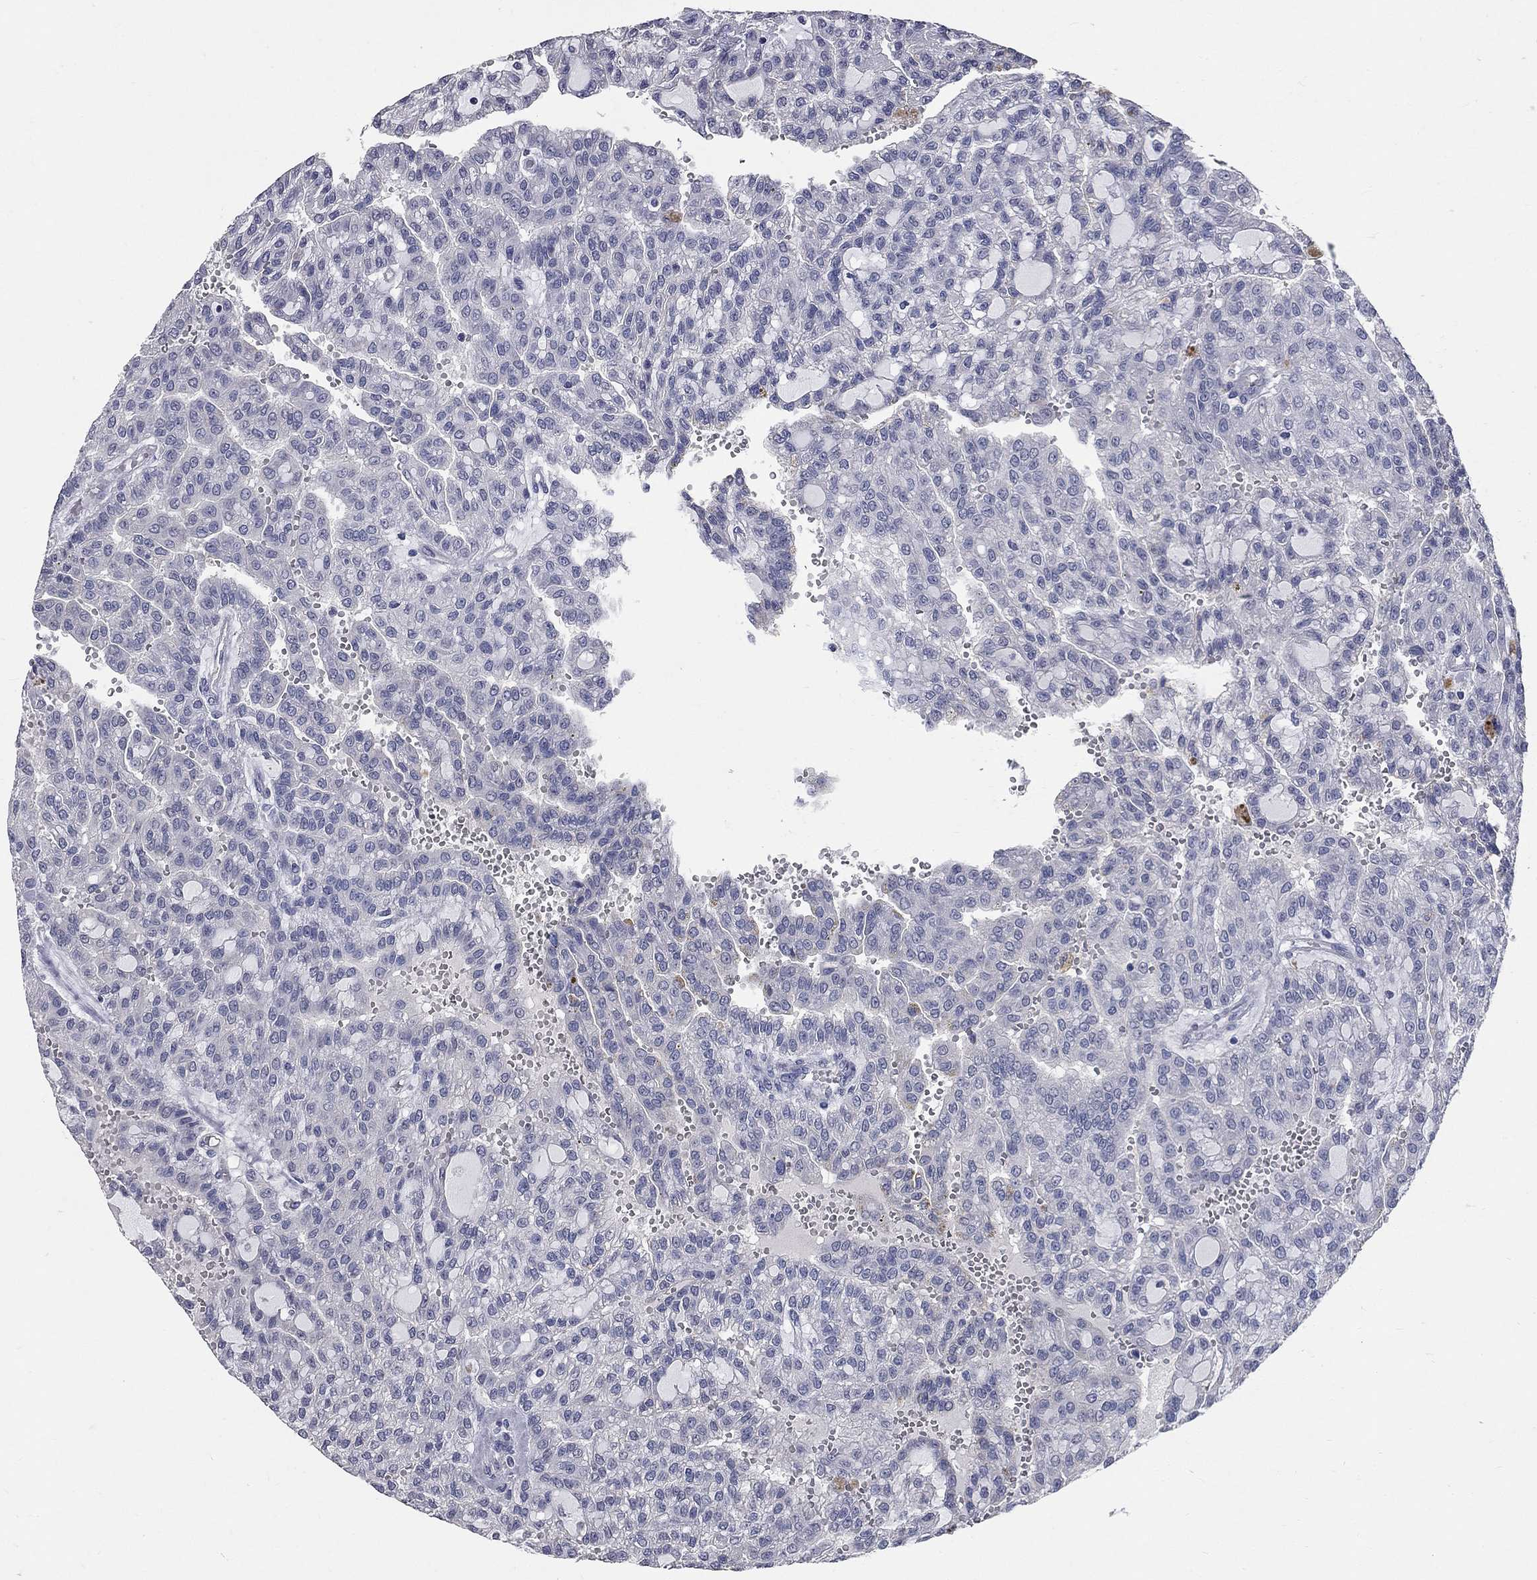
{"staining": {"intensity": "negative", "quantity": "none", "location": "none"}, "tissue": "renal cancer", "cell_type": "Tumor cells", "image_type": "cancer", "snomed": [{"axis": "morphology", "description": "Adenocarcinoma, NOS"}, {"axis": "topography", "description": "Kidney"}], "caption": "High power microscopy micrograph of an IHC histopathology image of adenocarcinoma (renal), revealing no significant positivity in tumor cells.", "gene": "SYT12", "patient": {"sex": "male", "age": 63}}